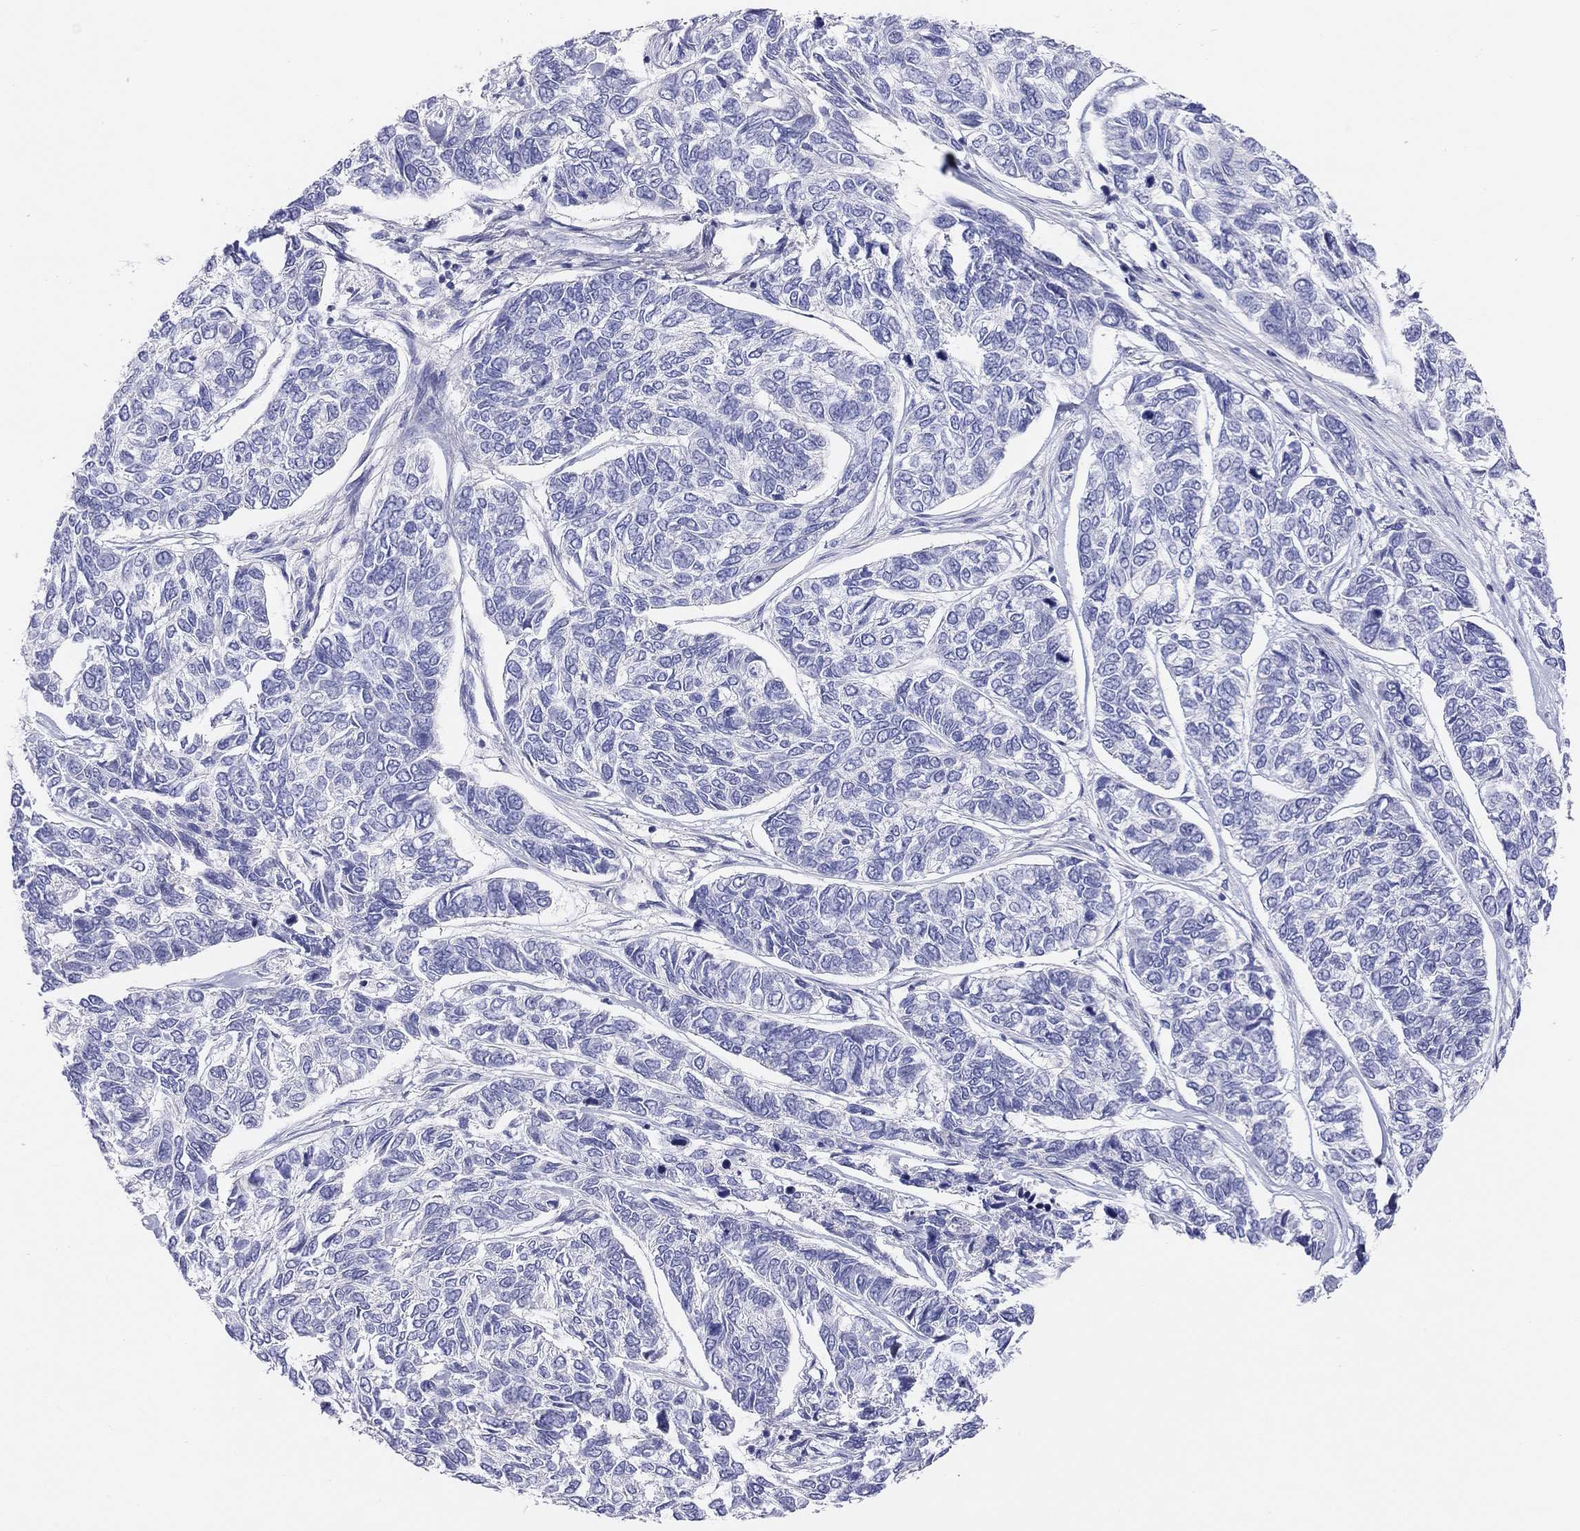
{"staining": {"intensity": "negative", "quantity": "none", "location": "none"}, "tissue": "skin cancer", "cell_type": "Tumor cells", "image_type": "cancer", "snomed": [{"axis": "morphology", "description": "Basal cell carcinoma"}, {"axis": "topography", "description": "Skin"}], "caption": "This is a histopathology image of immunohistochemistry staining of skin cancer (basal cell carcinoma), which shows no staining in tumor cells.", "gene": "MGAT4C", "patient": {"sex": "female", "age": 65}}